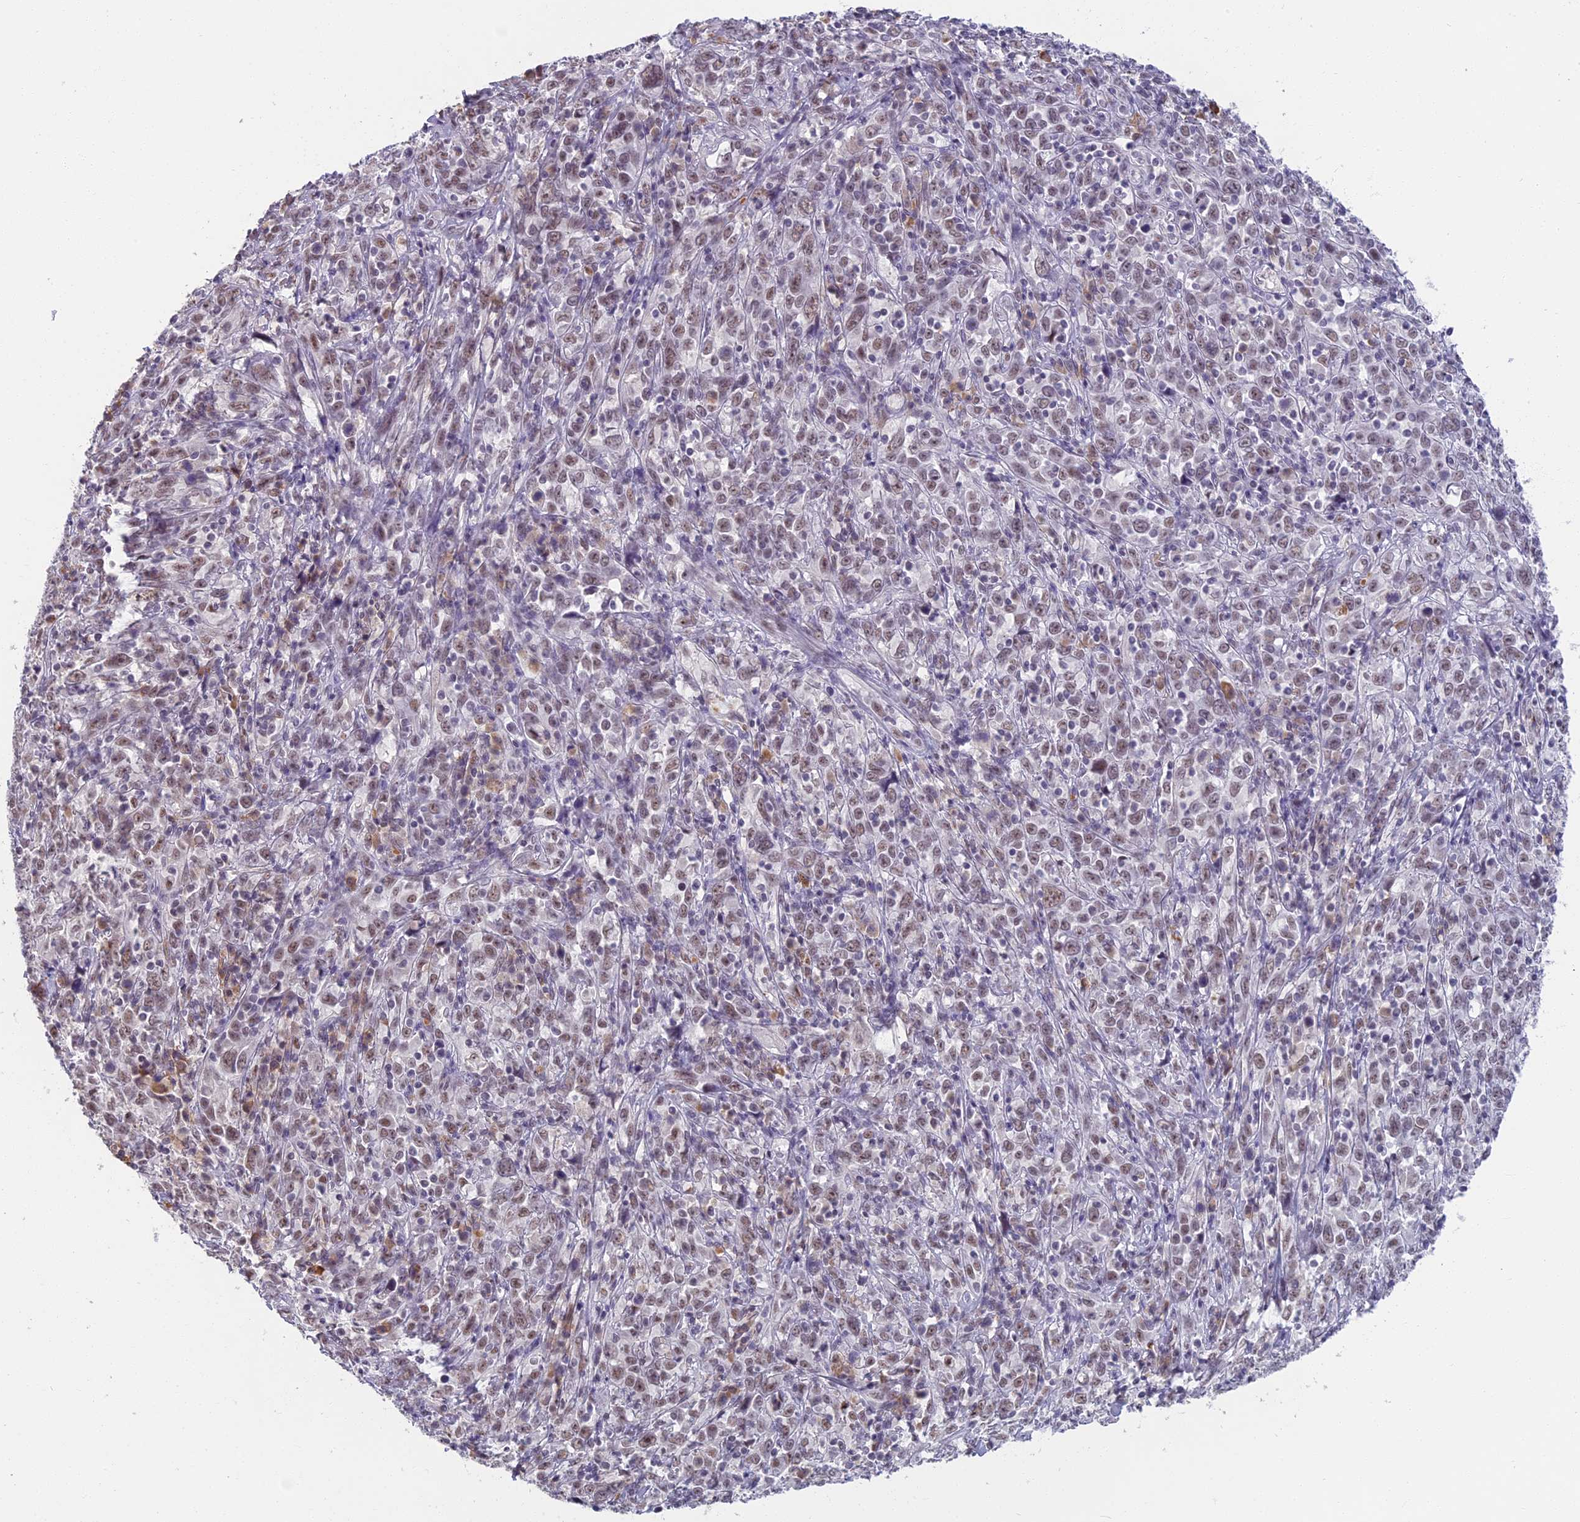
{"staining": {"intensity": "weak", "quantity": ">75%", "location": "nuclear"}, "tissue": "cervical cancer", "cell_type": "Tumor cells", "image_type": "cancer", "snomed": [{"axis": "morphology", "description": "Squamous cell carcinoma, NOS"}, {"axis": "topography", "description": "Cervix"}], "caption": "Immunohistochemistry (IHC) image of neoplastic tissue: human squamous cell carcinoma (cervical) stained using IHC exhibits low levels of weak protein expression localized specifically in the nuclear of tumor cells, appearing as a nuclear brown color.", "gene": "MORF4L1", "patient": {"sex": "female", "age": 46}}